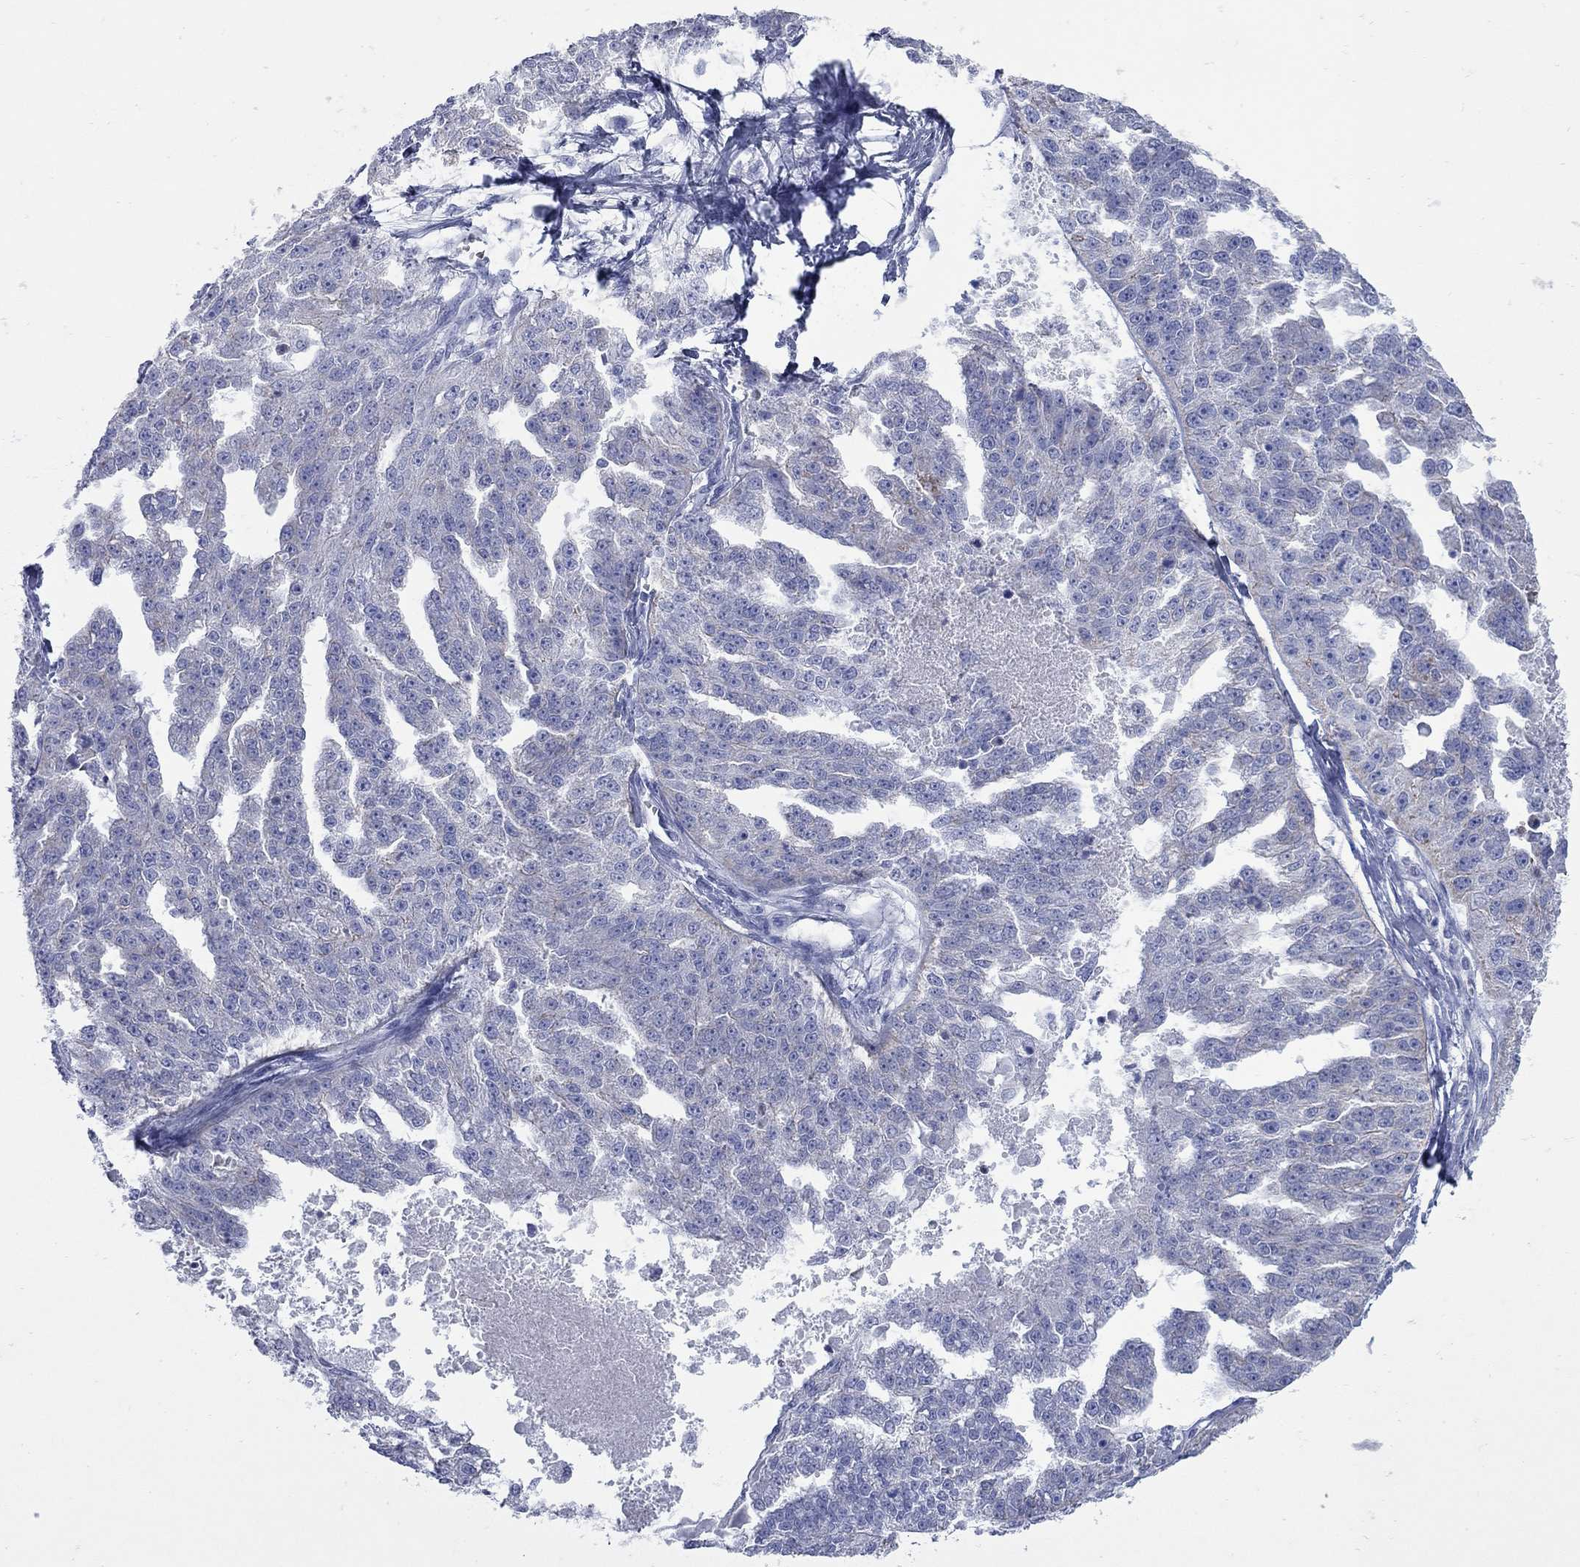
{"staining": {"intensity": "negative", "quantity": "none", "location": "none"}, "tissue": "ovarian cancer", "cell_type": "Tumor cells", "image_type": "cancer", "snomed": [{"axis": "morphology", "description": "Cystadenocarcinoma, serous, NOS"}, {"axis": "topography", "description": "Ovary"}], "caption": "Immunohistochemical staining of ovarian cancer displays no significant expression in tumor cells.", "gene": "PDZD3", "patient": {"sex": "female", "age": 58}}